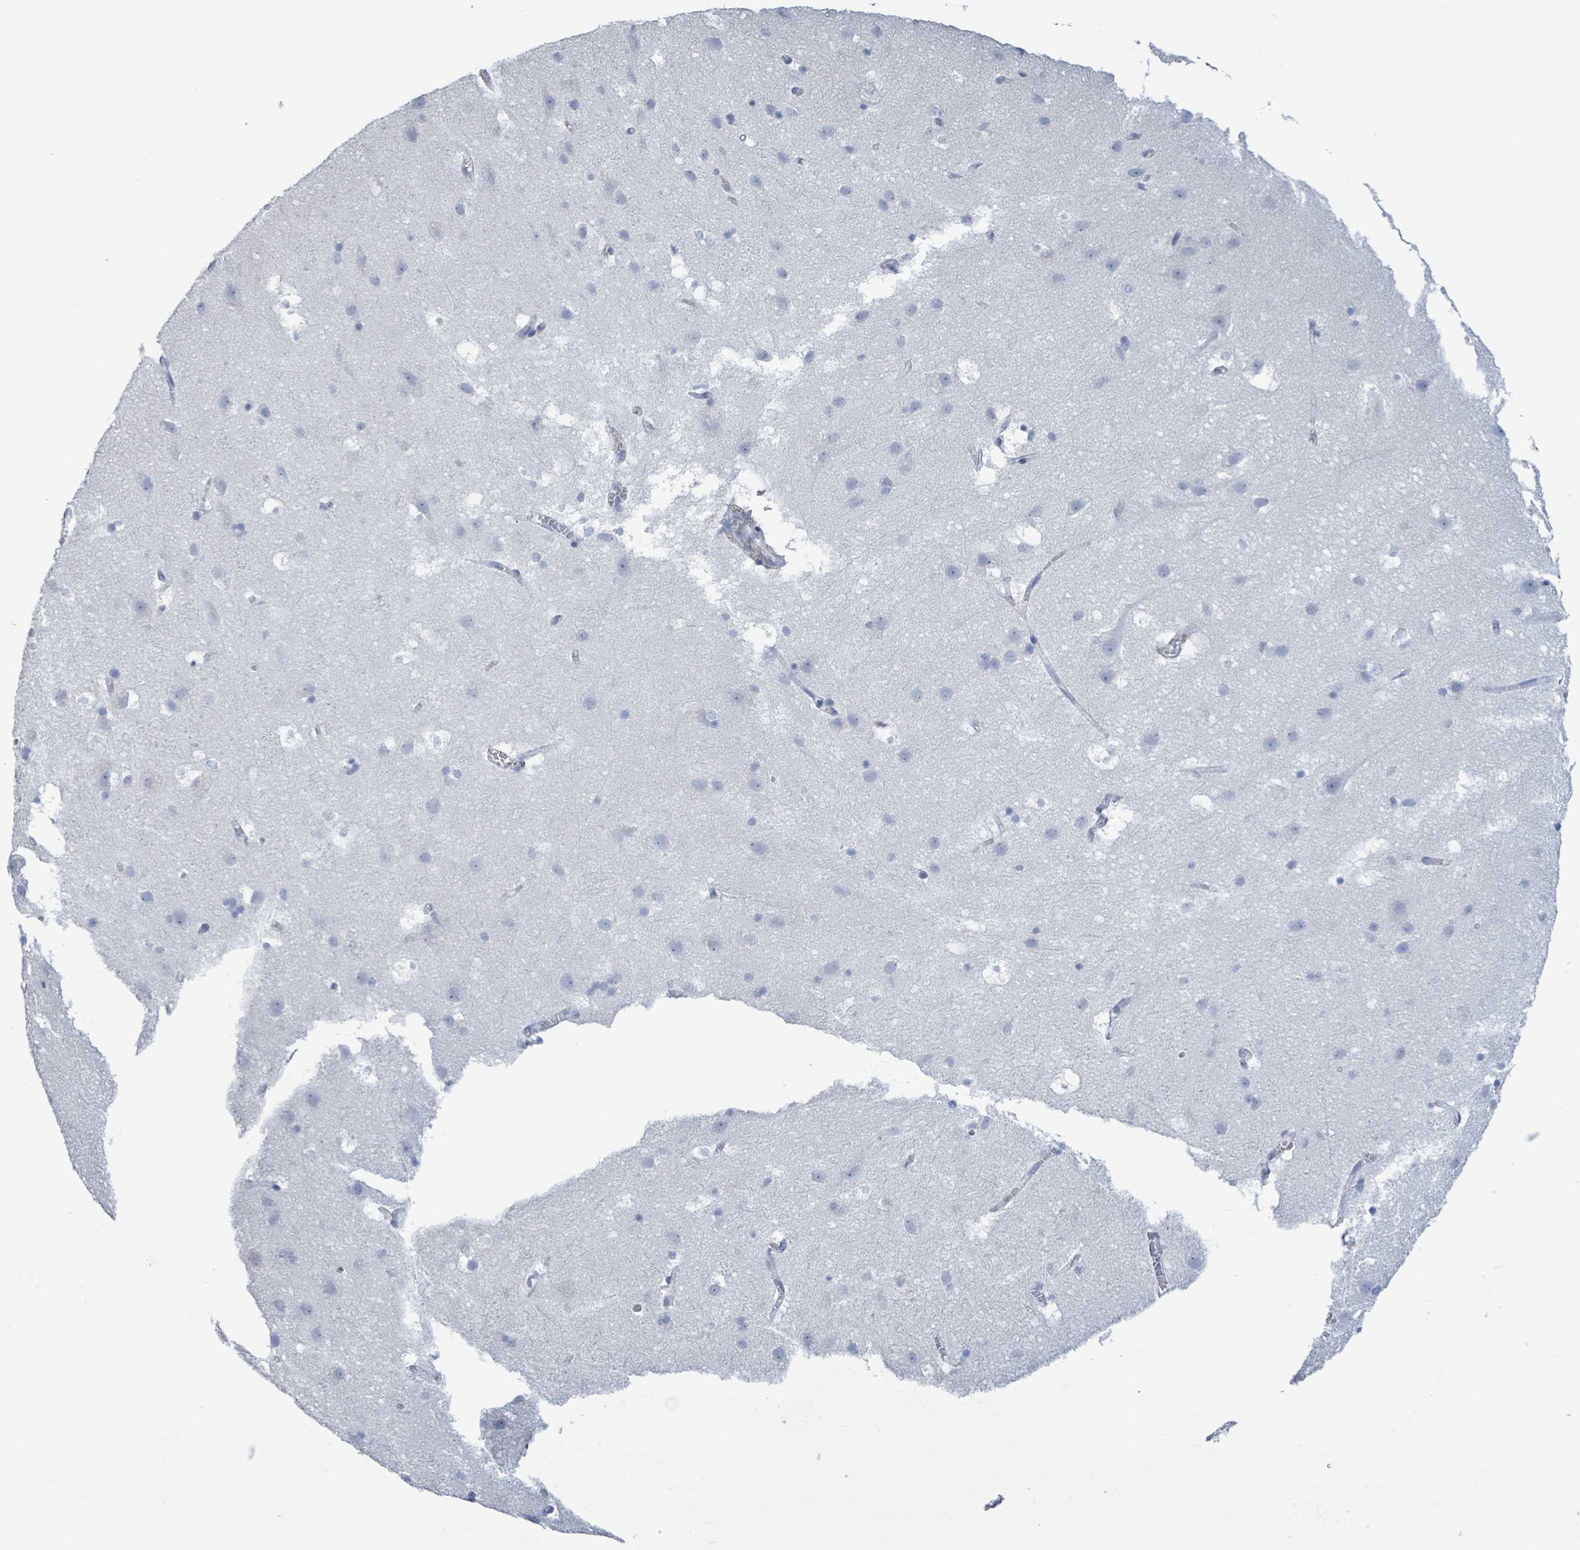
{"staining": {"intensity": "negative", "quantity": "none", "location": "none"}, "tissue": "cerebral cortex", "cell_type": "Endothelial cells", "image_type": "normal", "snomed": [{"axis": "morphology", "description": "Normal tissue, NOS"}, {"axis": "topography", "description": "Cerebral cortex"}], "caption": "A micrograph of cerebral cortex stained for a protein displays no brown staining in endothelial cells. (Immunohistochemistry, brightfield microscopy, high magnification).", "gene": "CT45A10", "patient": {"sex": "male", "age": 54}}